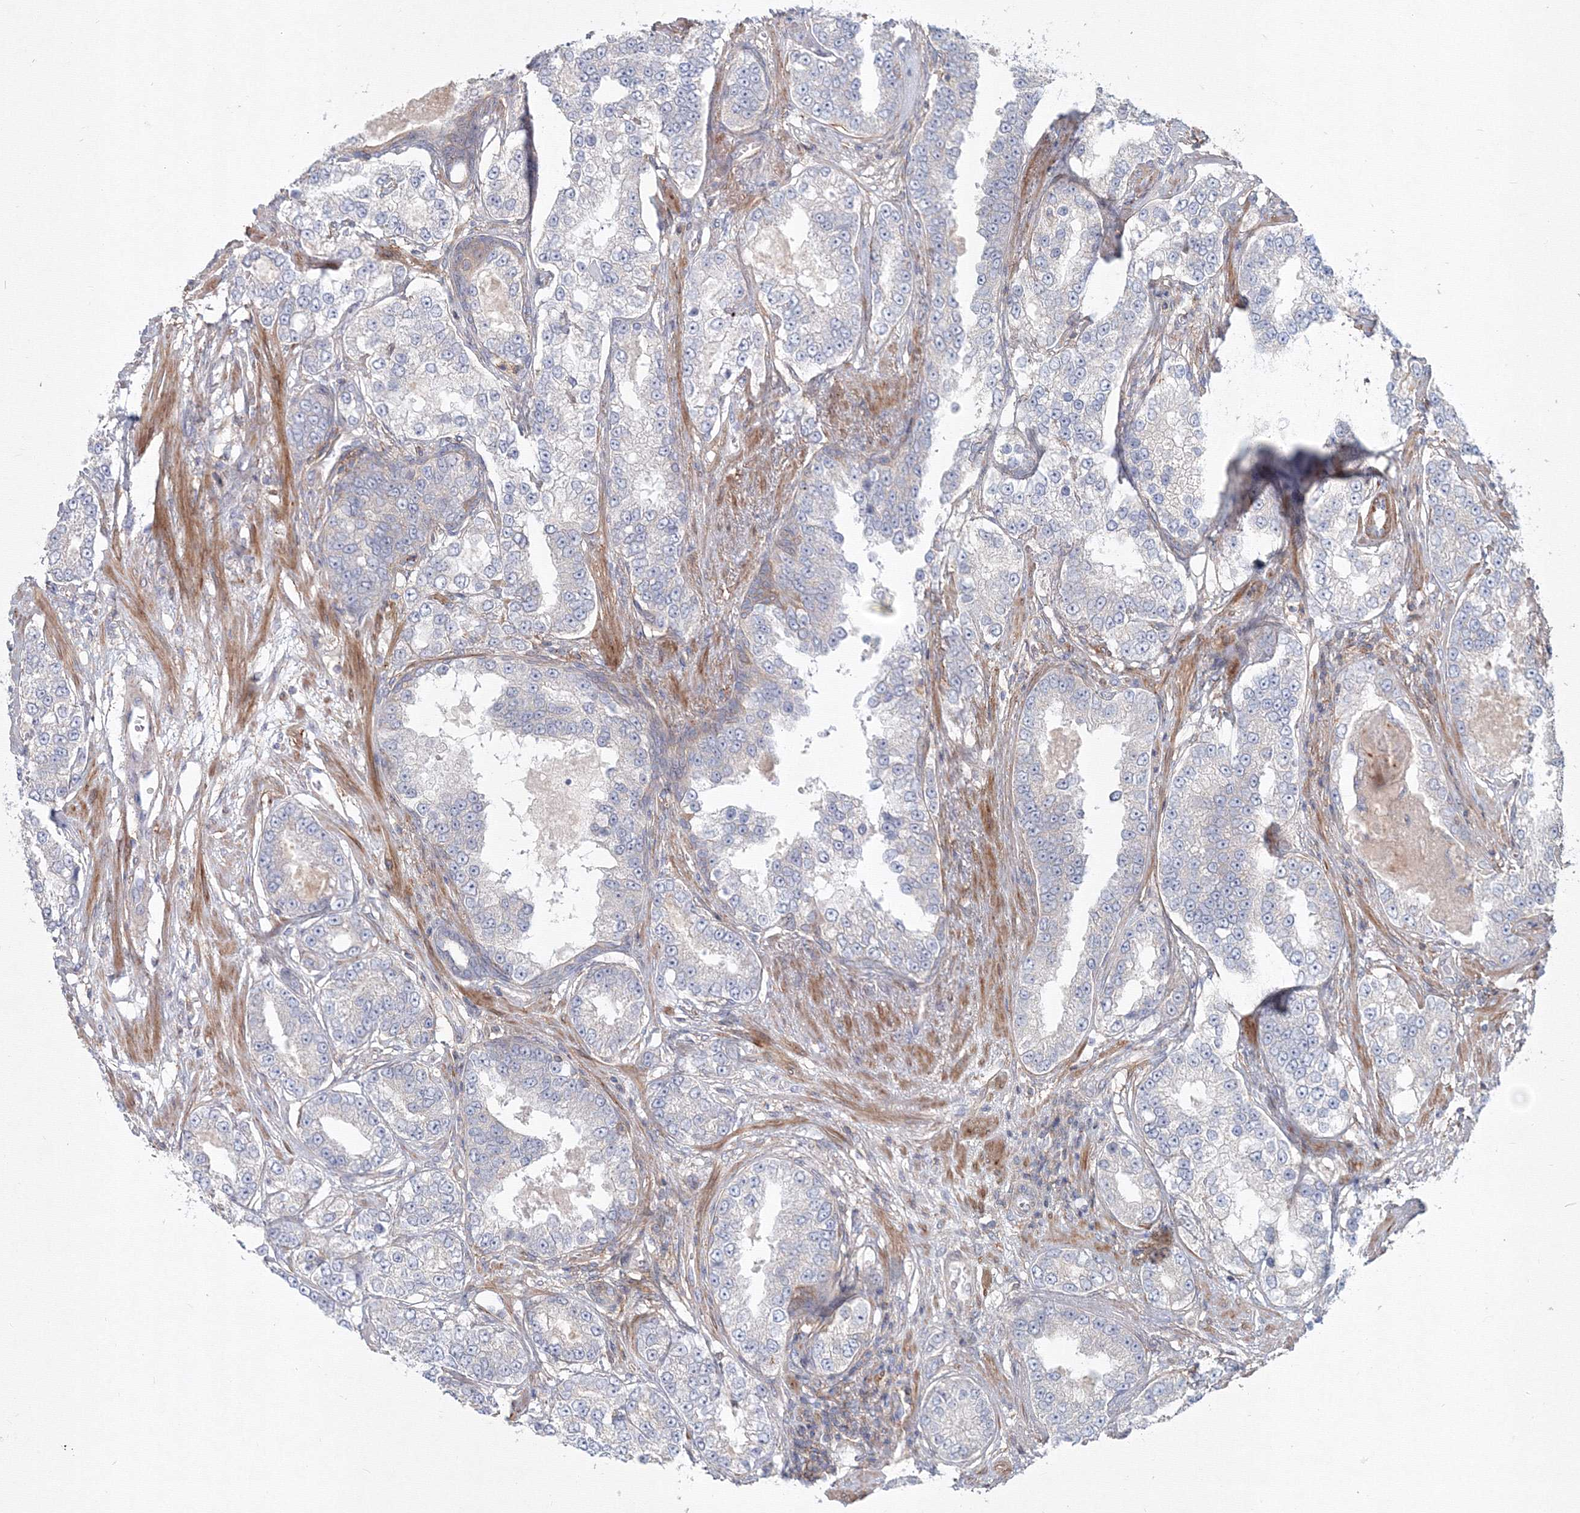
{"staining": {"intensity": "negative", "quantity": "none", "location": "none"}, "tissue": "prostate cancer", "cell_type": "Tumor cells", "image_type": "cancer", "snomed": [{"axis": "morphology", "description": "Normal tissue, NOS"}, {"axis": "morphology", "description": "Adenocarcinoma, High grade"}, {"axis": "topography", "description": "Prostate"}], "caption": "The image reveals no staining of tumor cells in prostate adenocarcinoma (high-grade).", "gene": "SH3PXD2A", "patient": {"sex": "male", "age": 83}}